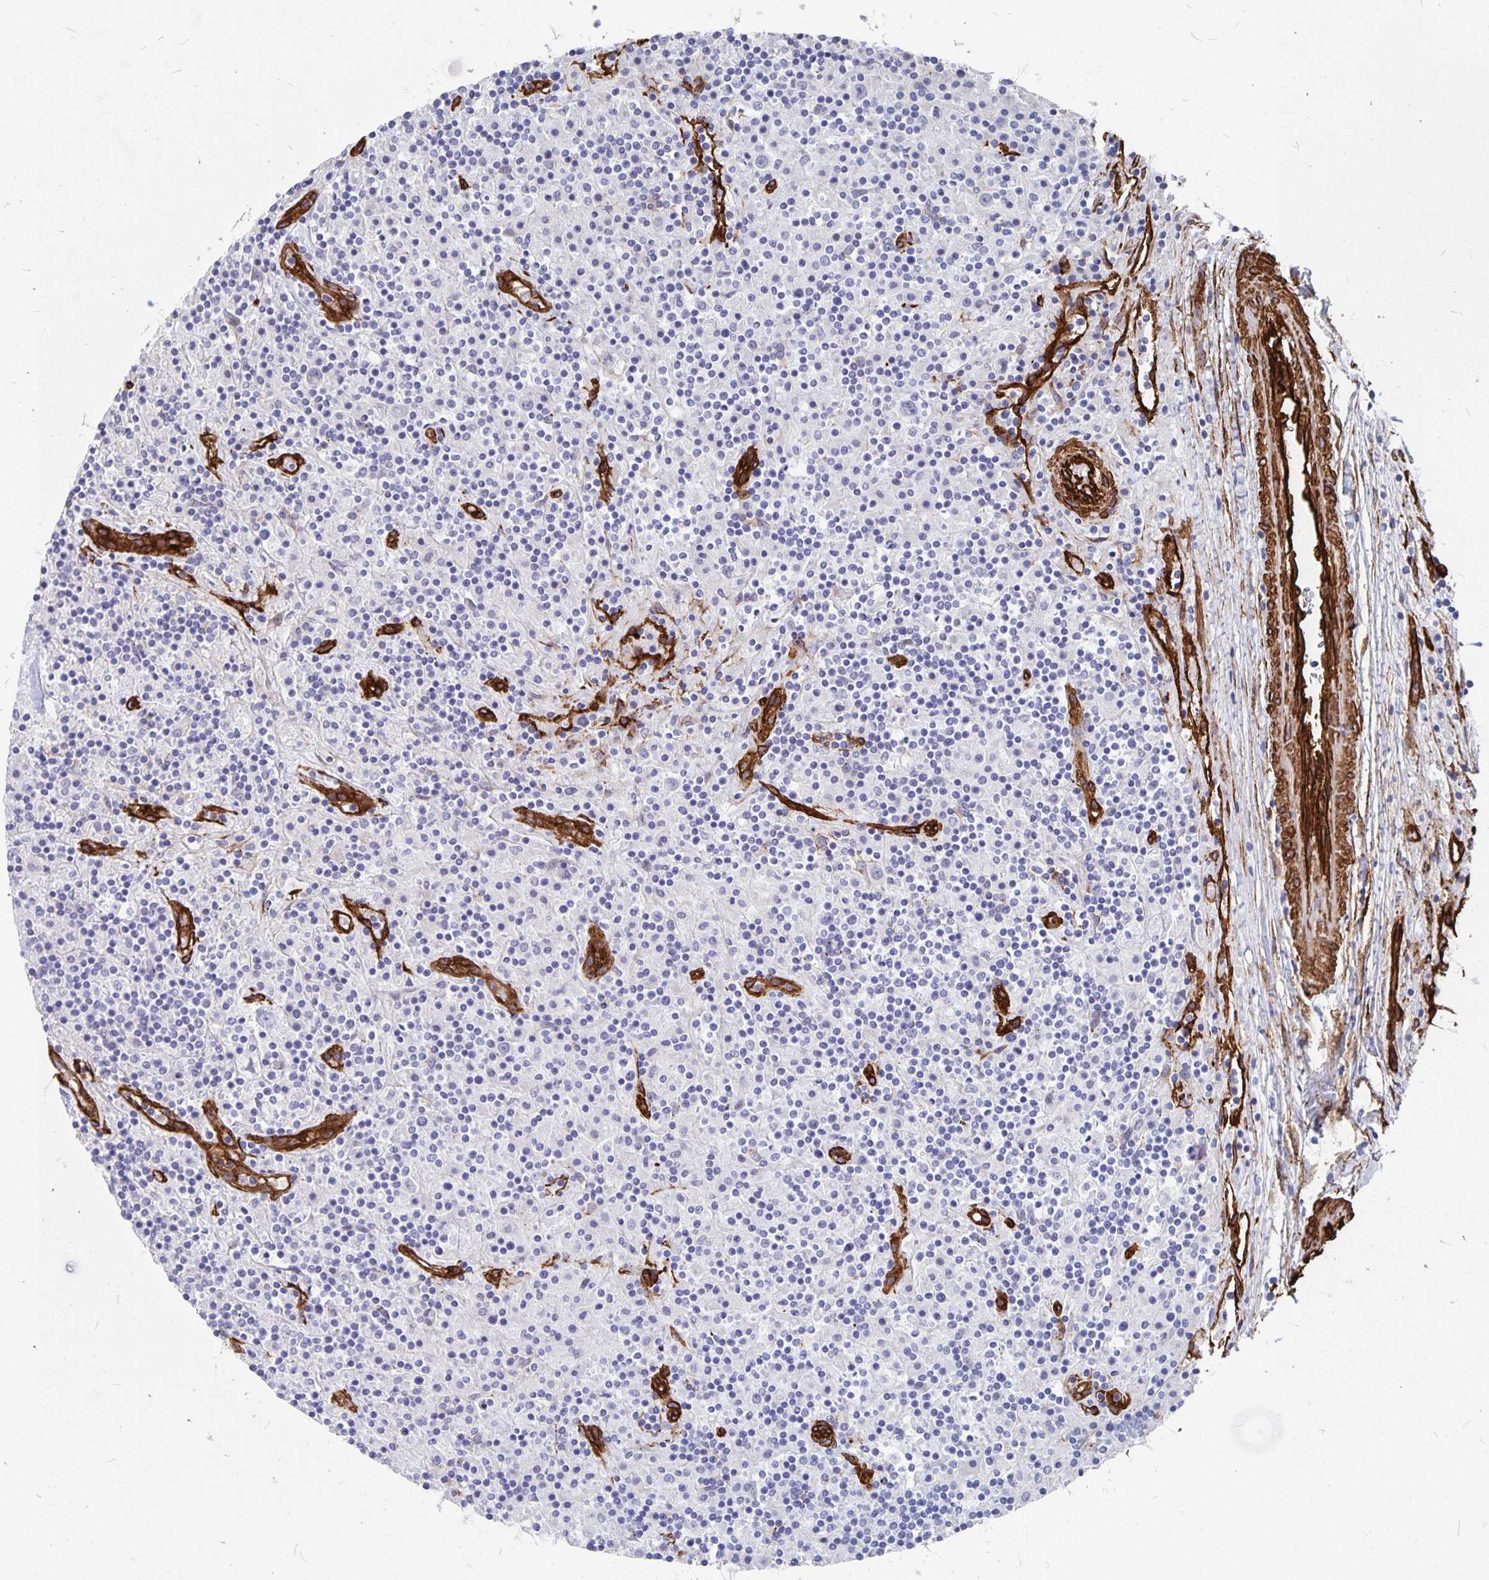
{"staining": {"intensity": "negative", "quantity": "none", "location": "none"}, "tissue": "lymphoma", "cell_type": "Tumor cells", "image_type": "cancer", "snomed": [{"axis": "morphology", "description": "Hodgkin's disease, NOS"}, {"axis": "topography", "description": "Lymph node"}], "caption": "This image is of Hodgkin's disease stained with IHC to label a protein in brown with the nuclei are counter-stained blue. There is no staining in tumor cells.", "gene": "DCHS2", "patient": {"sex": "male", "age": 70}}